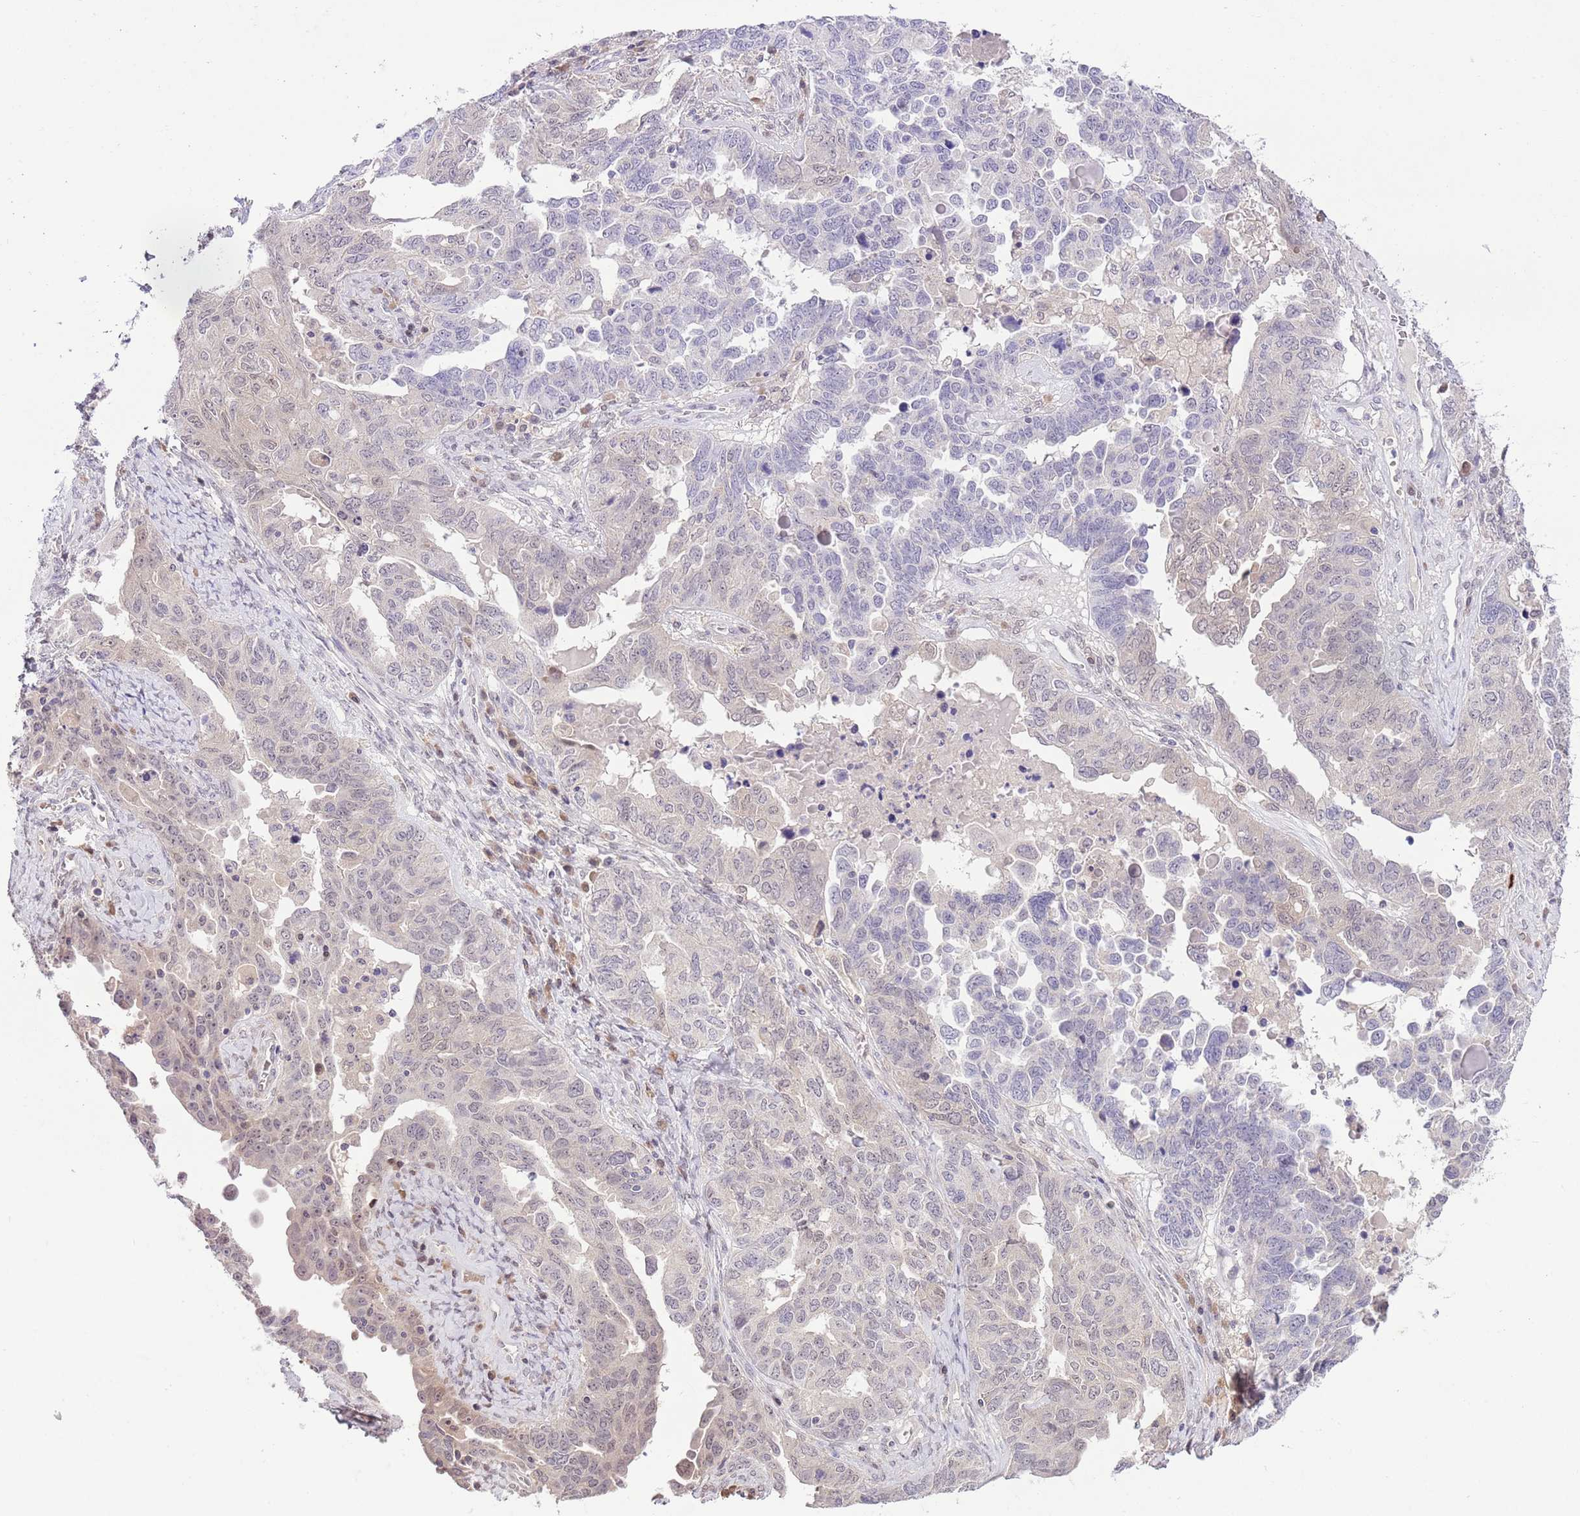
{"staining": {"intensity": "negative", "quantity": "none", "location": "none"}, "tissue": "ovarian cancer", "cell_type": "Tumor cells", "image_type": "cancer", "snomed": [{"axis": "morphology", "description": "Carcinoma, endometroid"}, {"axis": "topography", "description": "Ovary"}], "caption": "This is an immunohistochemistry (IHC) micrograph of ovarian cancer. There is no staining in tumor cells.", "gene": "GALK2", "patient": {"sex": "female", "age": 62}}